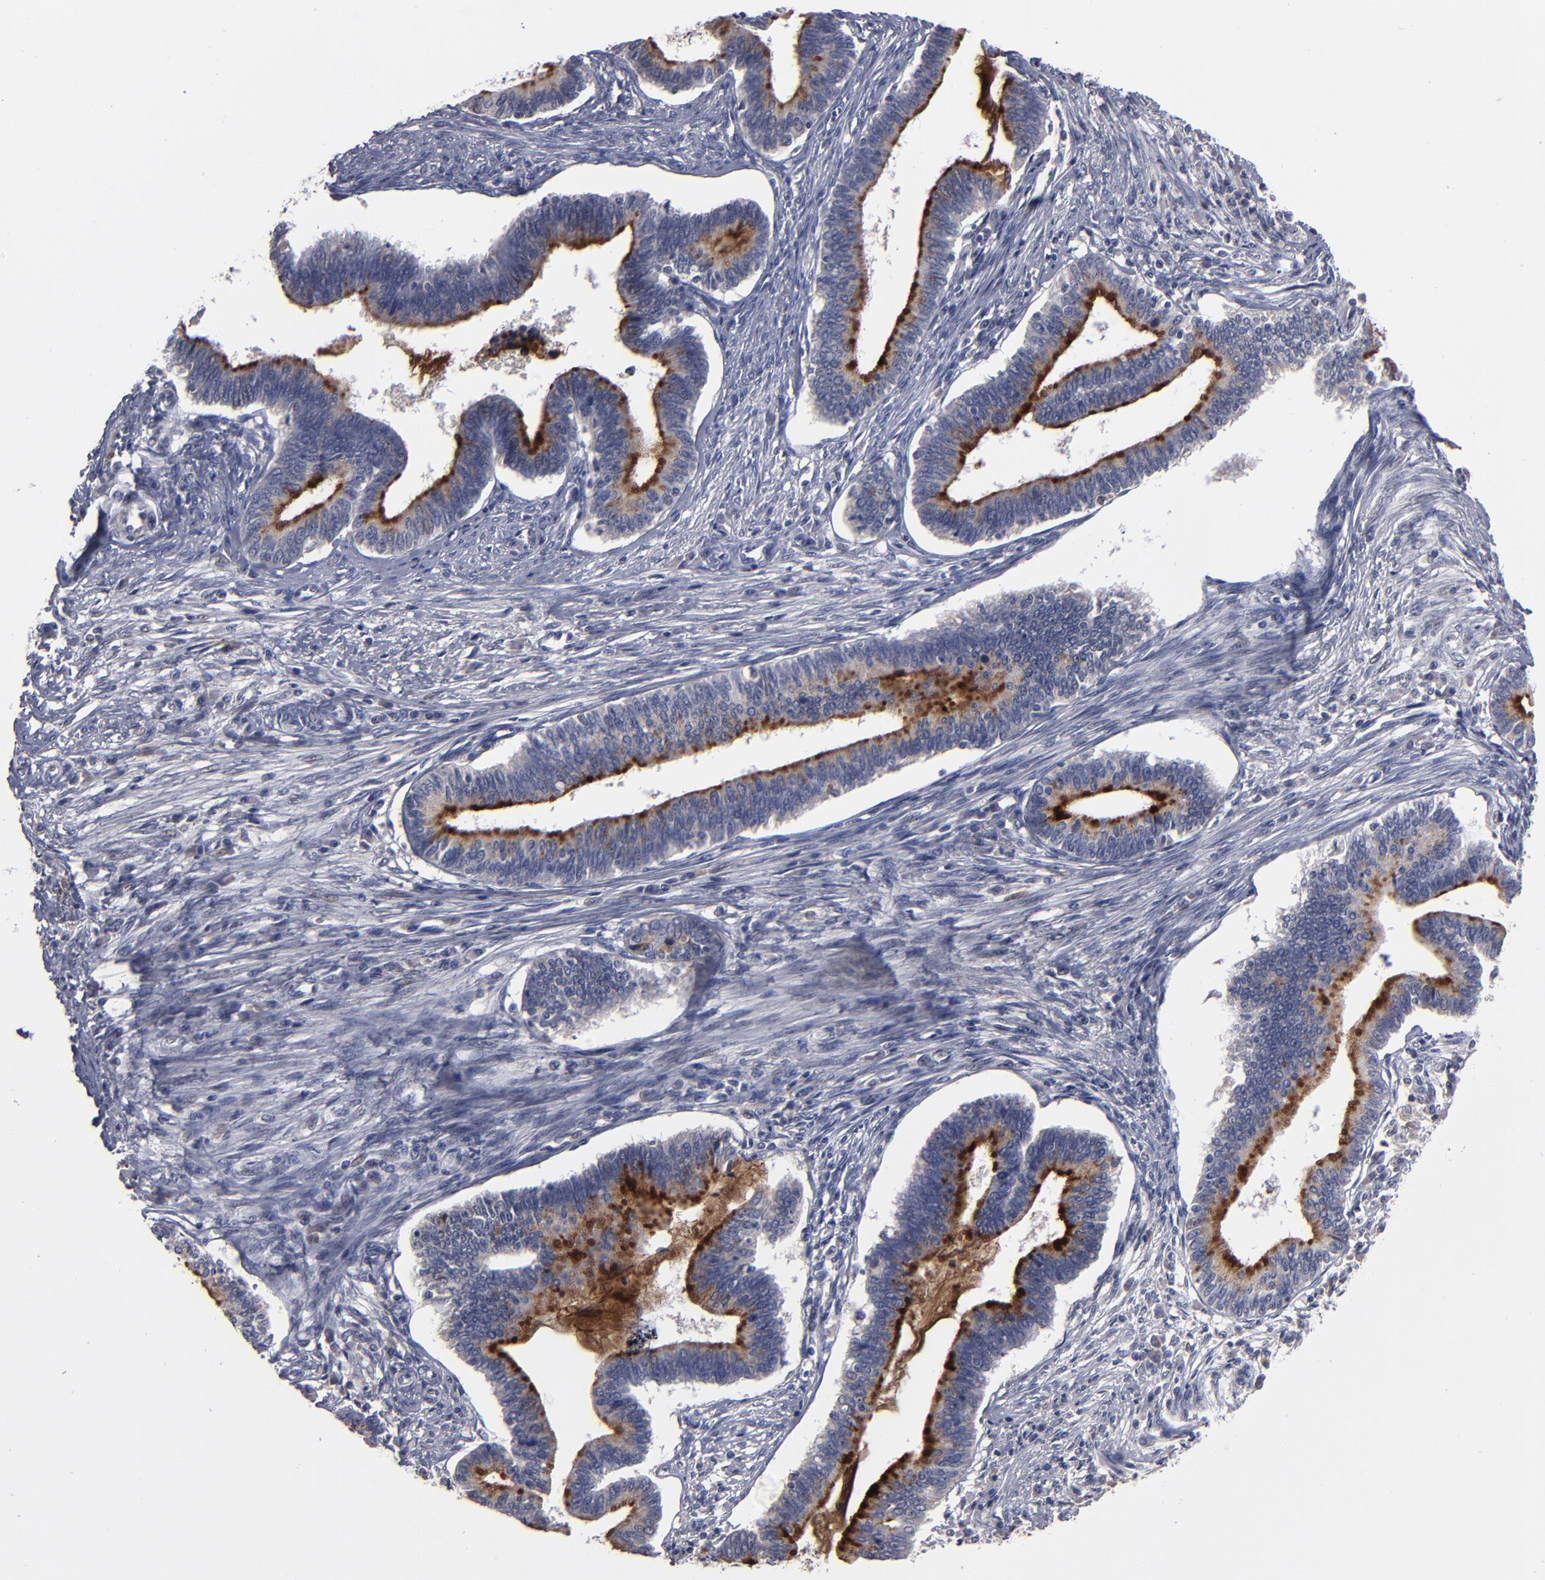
{"staining": {"intensity": "strong", "quantity": "25%-75%", "location": "cytoplasmic/membranous"}, "tissue": "cervical cancer", "cell_type": "Tumor cells", "image_type": "cancer", "snomed": [{"axis": "morphology", "description": "Adenocarcinoma, NOS"}, {"axis": "topography", "description": "Cervix"}], "caption": "Protein expression analysis of human cervical adenocarcinoma reveals strong cytoplasmic/membranous expression in about 25%-75% of tumor cells. (DAB IHC, brown staining for protein, blue staining for nuclei).", "gene": "GPM6B", "patient": {"sex": "female", "age": 36}}